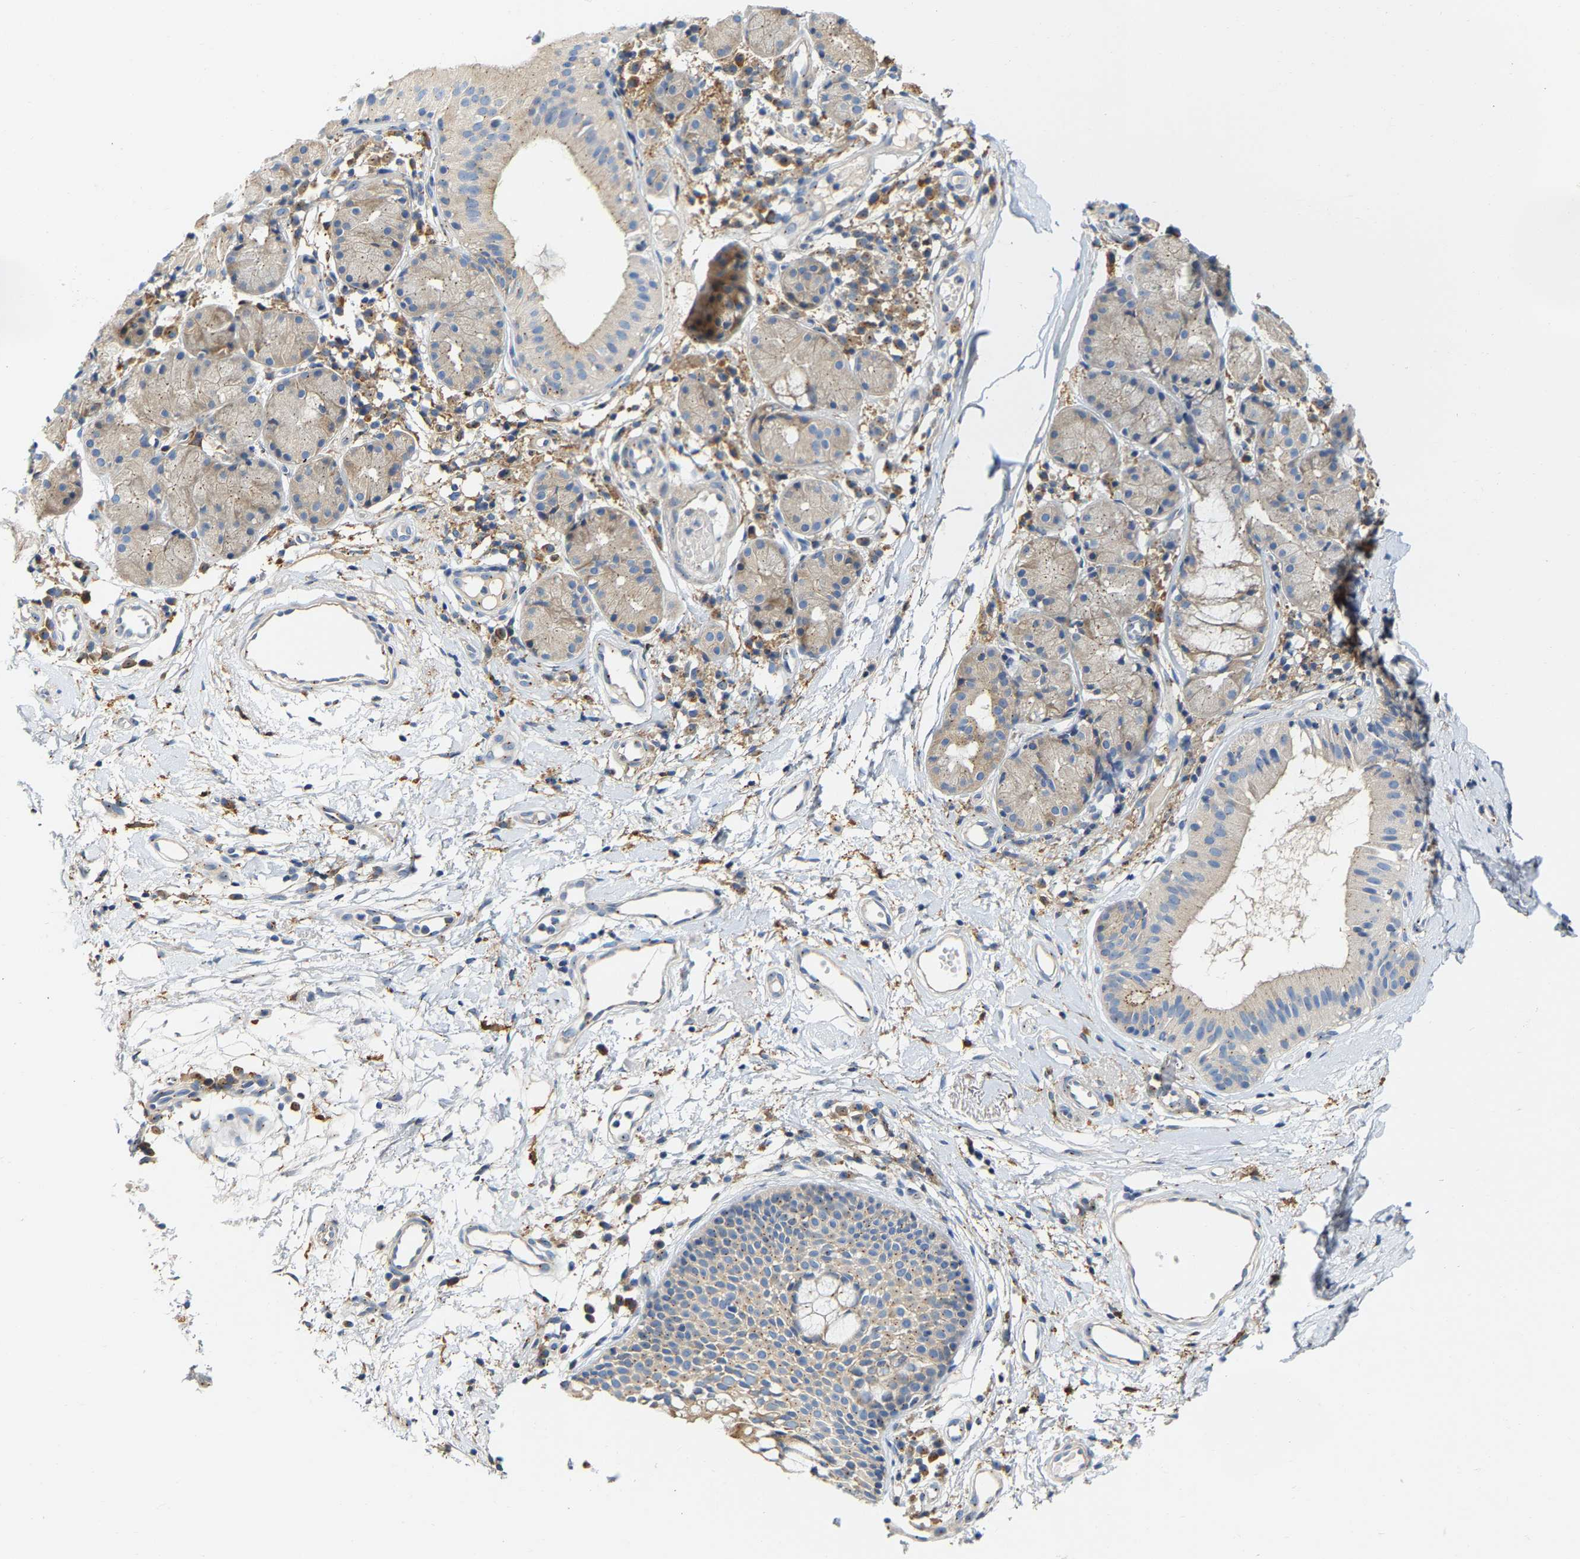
{"staining": {"intensity": "weak", "quantity": ">75%", "location": "cytoplasmic/membranous"}, "tissue": "nasopharynx", "cell_type": "Respiratory epithelial cells", "image_type": "normal", "snomed": [{"axis": "morphology", "description": "Normal tissue, NOS"}, {"axis": "morphology", "description": "Basal cell carcinoma"}, {"axis": "topography", "description": "Cartilage tissue"}, {"axis": "topography", "description": "Nasopharynx"}, {"axis": "topography", "description": "Oral tissue"}], "caption": "IHC micrograph of benign nasopharynx: nasopharynx stained using IHC reveals low levels of weak protein expression localized specifically in the cytoplasmic/membranous of respiratory epithelial cells, appearing as a cytoplasmic/membranous brown color.", "gene": "PCNT", "patient": {"sex": "female", "age": 77}}